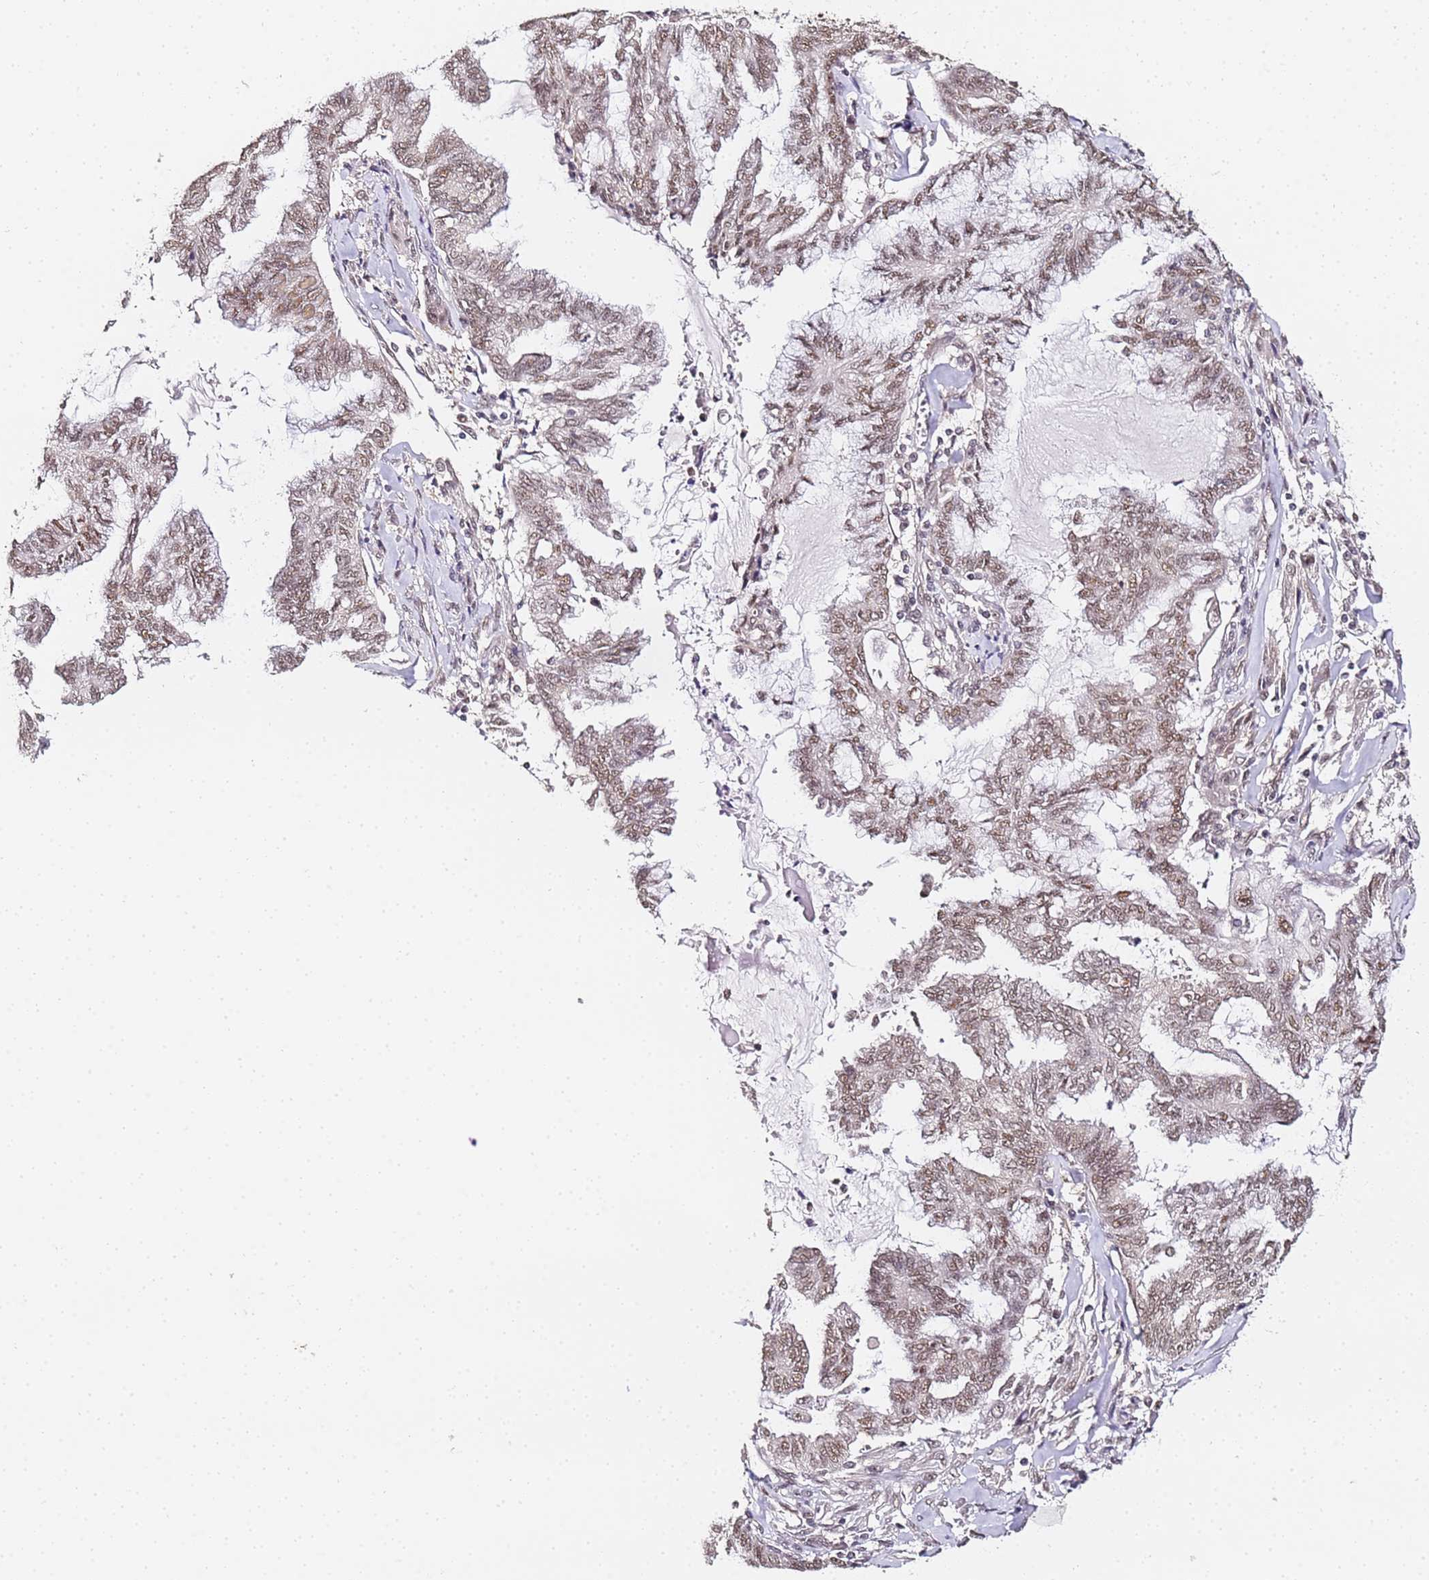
{"staining": {"intensity": "weak", "quantity": ">75%", "location": "nuclear"}, "tissue": "endometrial cancer", "cell_type": "Tumor cells", "image_type": "cancer", "snomed": [{"axis": "morphology", "description": "Adenocarcinoma, NOS"}, {"axis": "topography", "description": "Endometrium"}], "caption": "The image reveals staining of endometrial adenocarcinoma, revealing weak nuclear protein expression (brown color) within tumor cells.", "gene": "LSM3", "patient": {"sex": "female", "age": 86}}